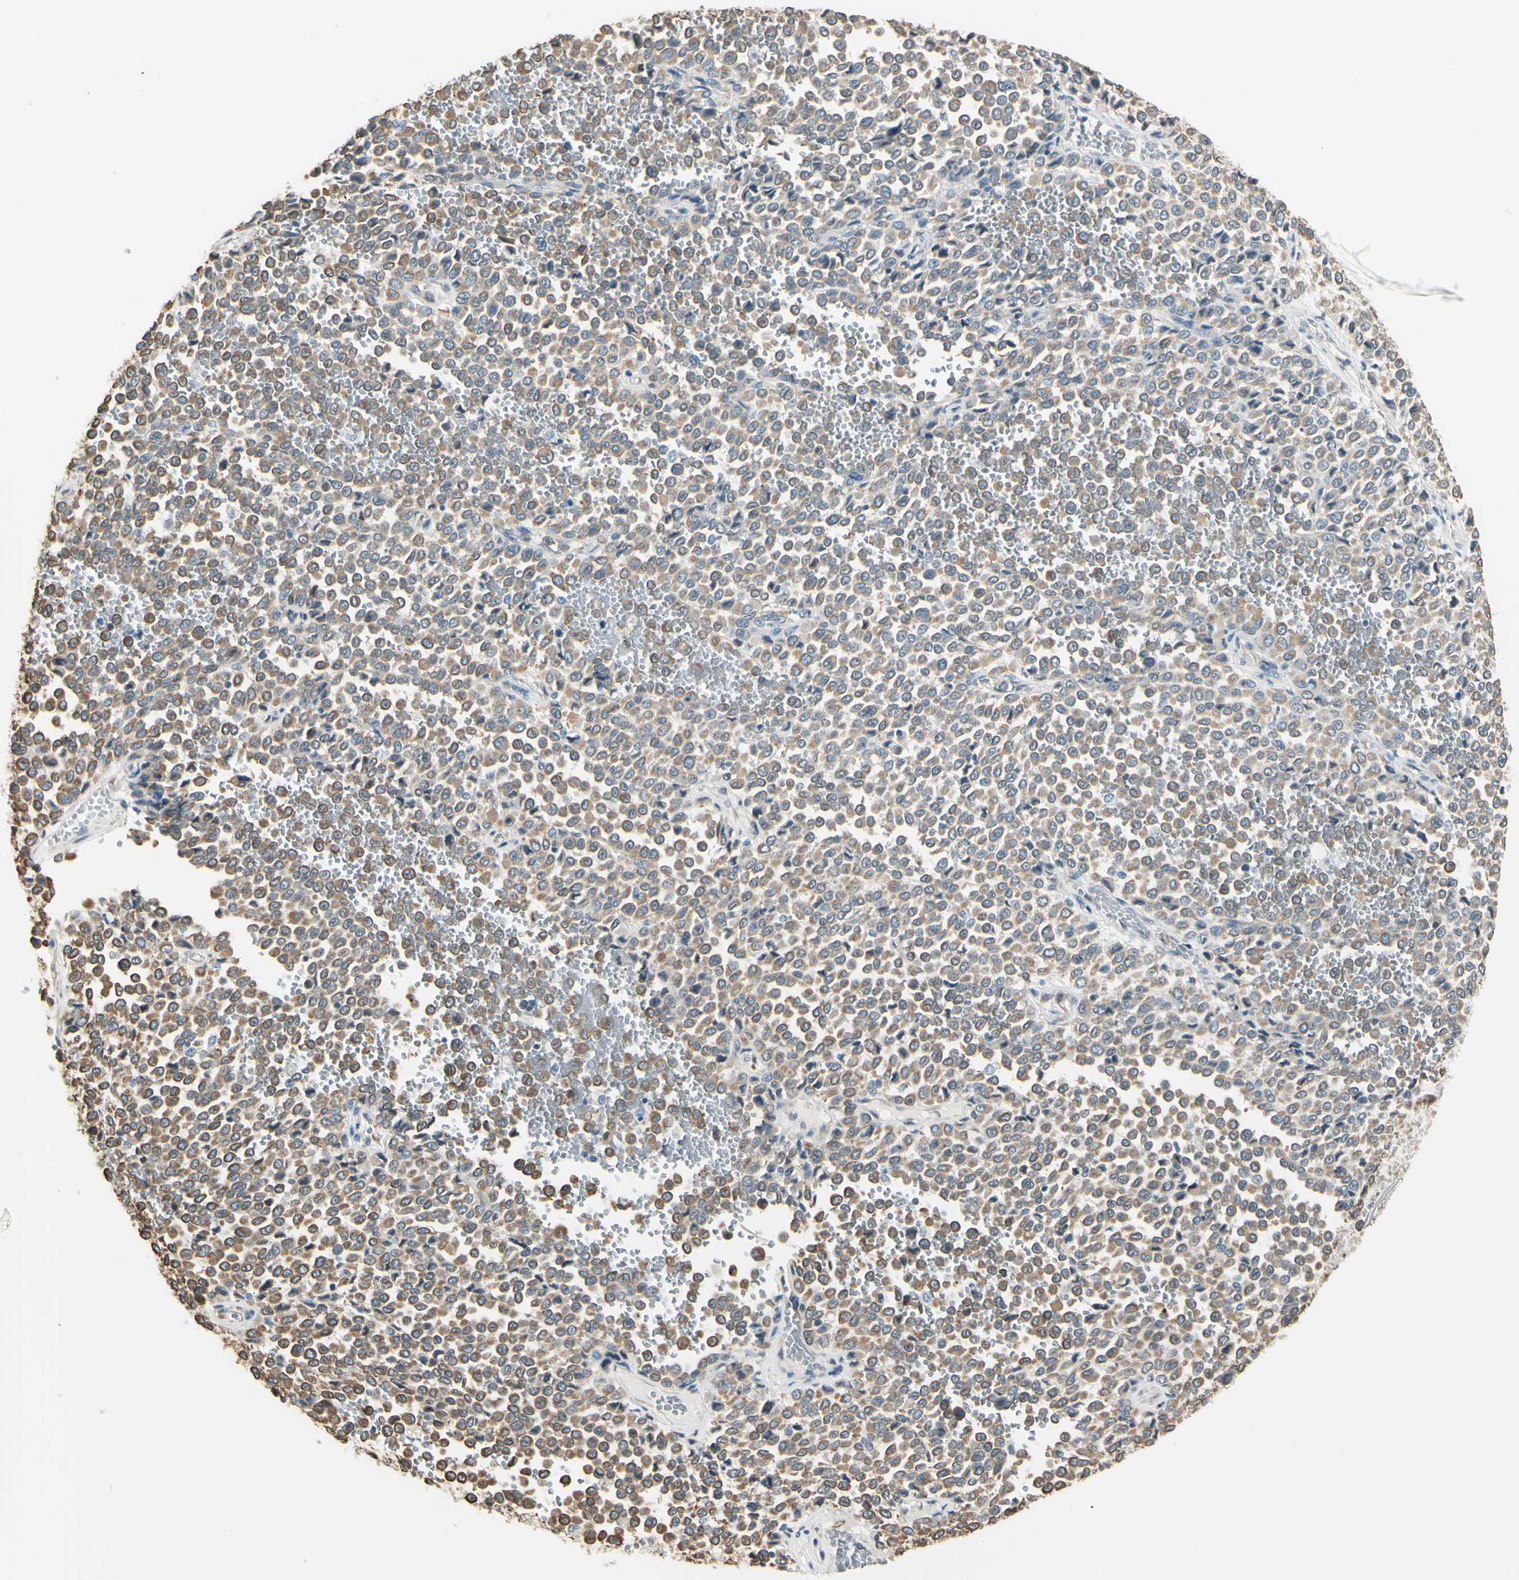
{"staining": {"intensity": "weak", "quantity": ">75%", "location": "cytoplasmic/membranous"}, "tissue": "melanoma", "cell_type": "Tumor cells", "image_type": "cancer", "snomed": [{"axis": "morphology", "description": "Malignant melanoma, Metastatic site"}, {"axis": "topography", "description": "Pancreas"}], "caption": "Melanoma stained with a brown dye reveals weak cytoplasmic/membranous positive expression in about >75% of tumor cells.", "gene": "IGDCC4", "patient": {"sex": "female", "age": 30}}